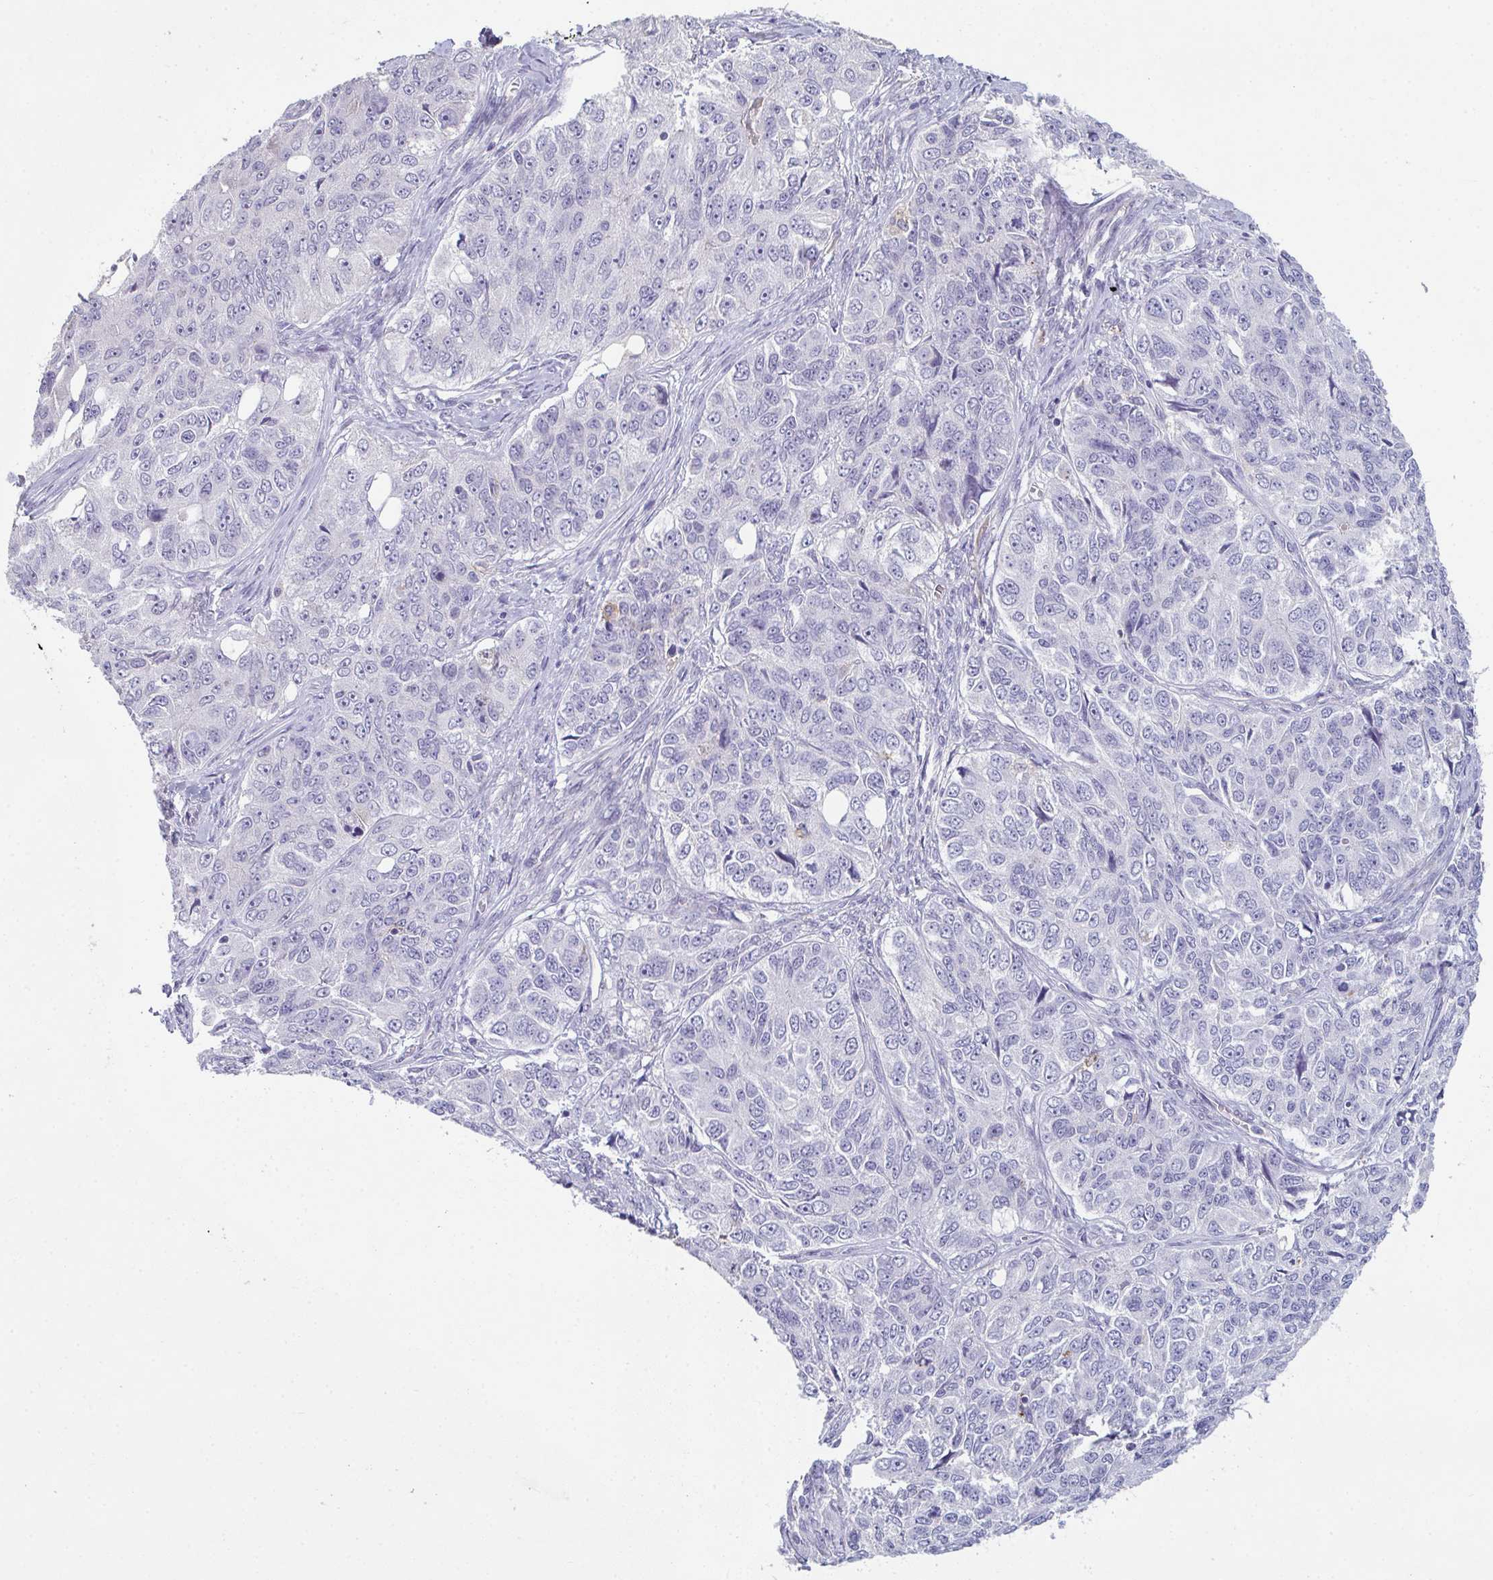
{"staining": {"intensity": "negative", "quantity": "none", "location": "none"}, "tissue": "ovarian cancer", "cell_type": "Tumor cells", "image_type": "cancer", "snomed": [{"axis": "morphology", "description": "Carcinoma, endometroid"}, {"axis": "topography", "description": "Ovary"}], "caption": "Tumor cells show no significant positivity in ovarian endometroid carcinoma. (Stains: DAB immunohistochemistry (IHC) with hematoxylin counter stain, Microscopy: brightfield microscopy at high magnification).", "gene": "ADAM21", "patient": {"sex": "female", "age": 51}}